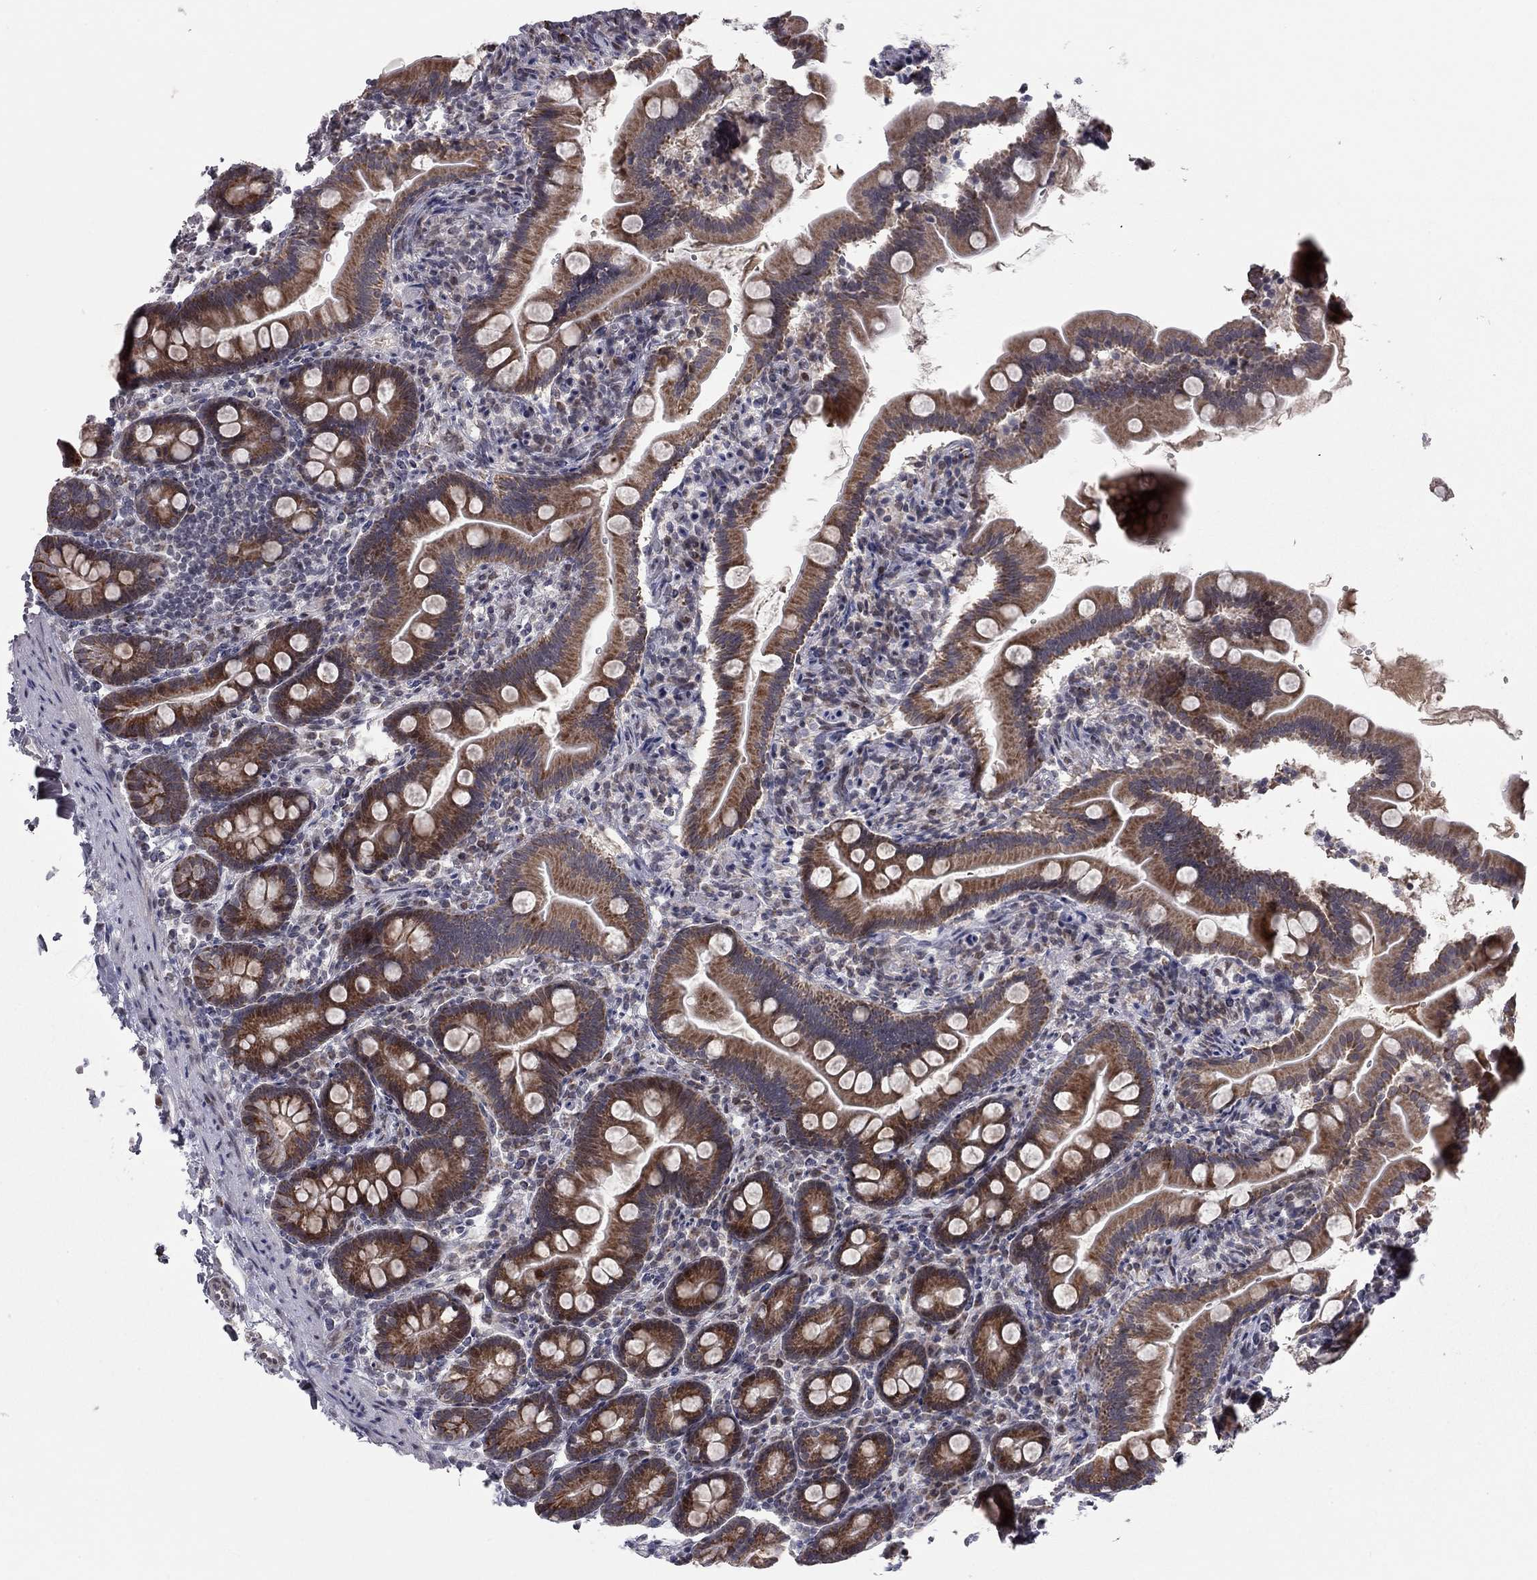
{"staining": {"intensity": "strong", "quantity": ">75%", "location": "cytoplasmic/membranous"}, "tissue": "small intestine", "cell_type": "Glandular cells", "image_type": "normal", "snomed": [{"axis": "morphology", "description": "Normal tissue, NOS"}, {"axis": "topography", "description": "Small intestine"}], "caption": "Immunohistochemical staining of normal small intestine reveals strong cytoplasmic/membranous protein positivity in about >75% of glandular cells.", "gene": "MC3R", "patient": {"sex": "female", "age": 44}}